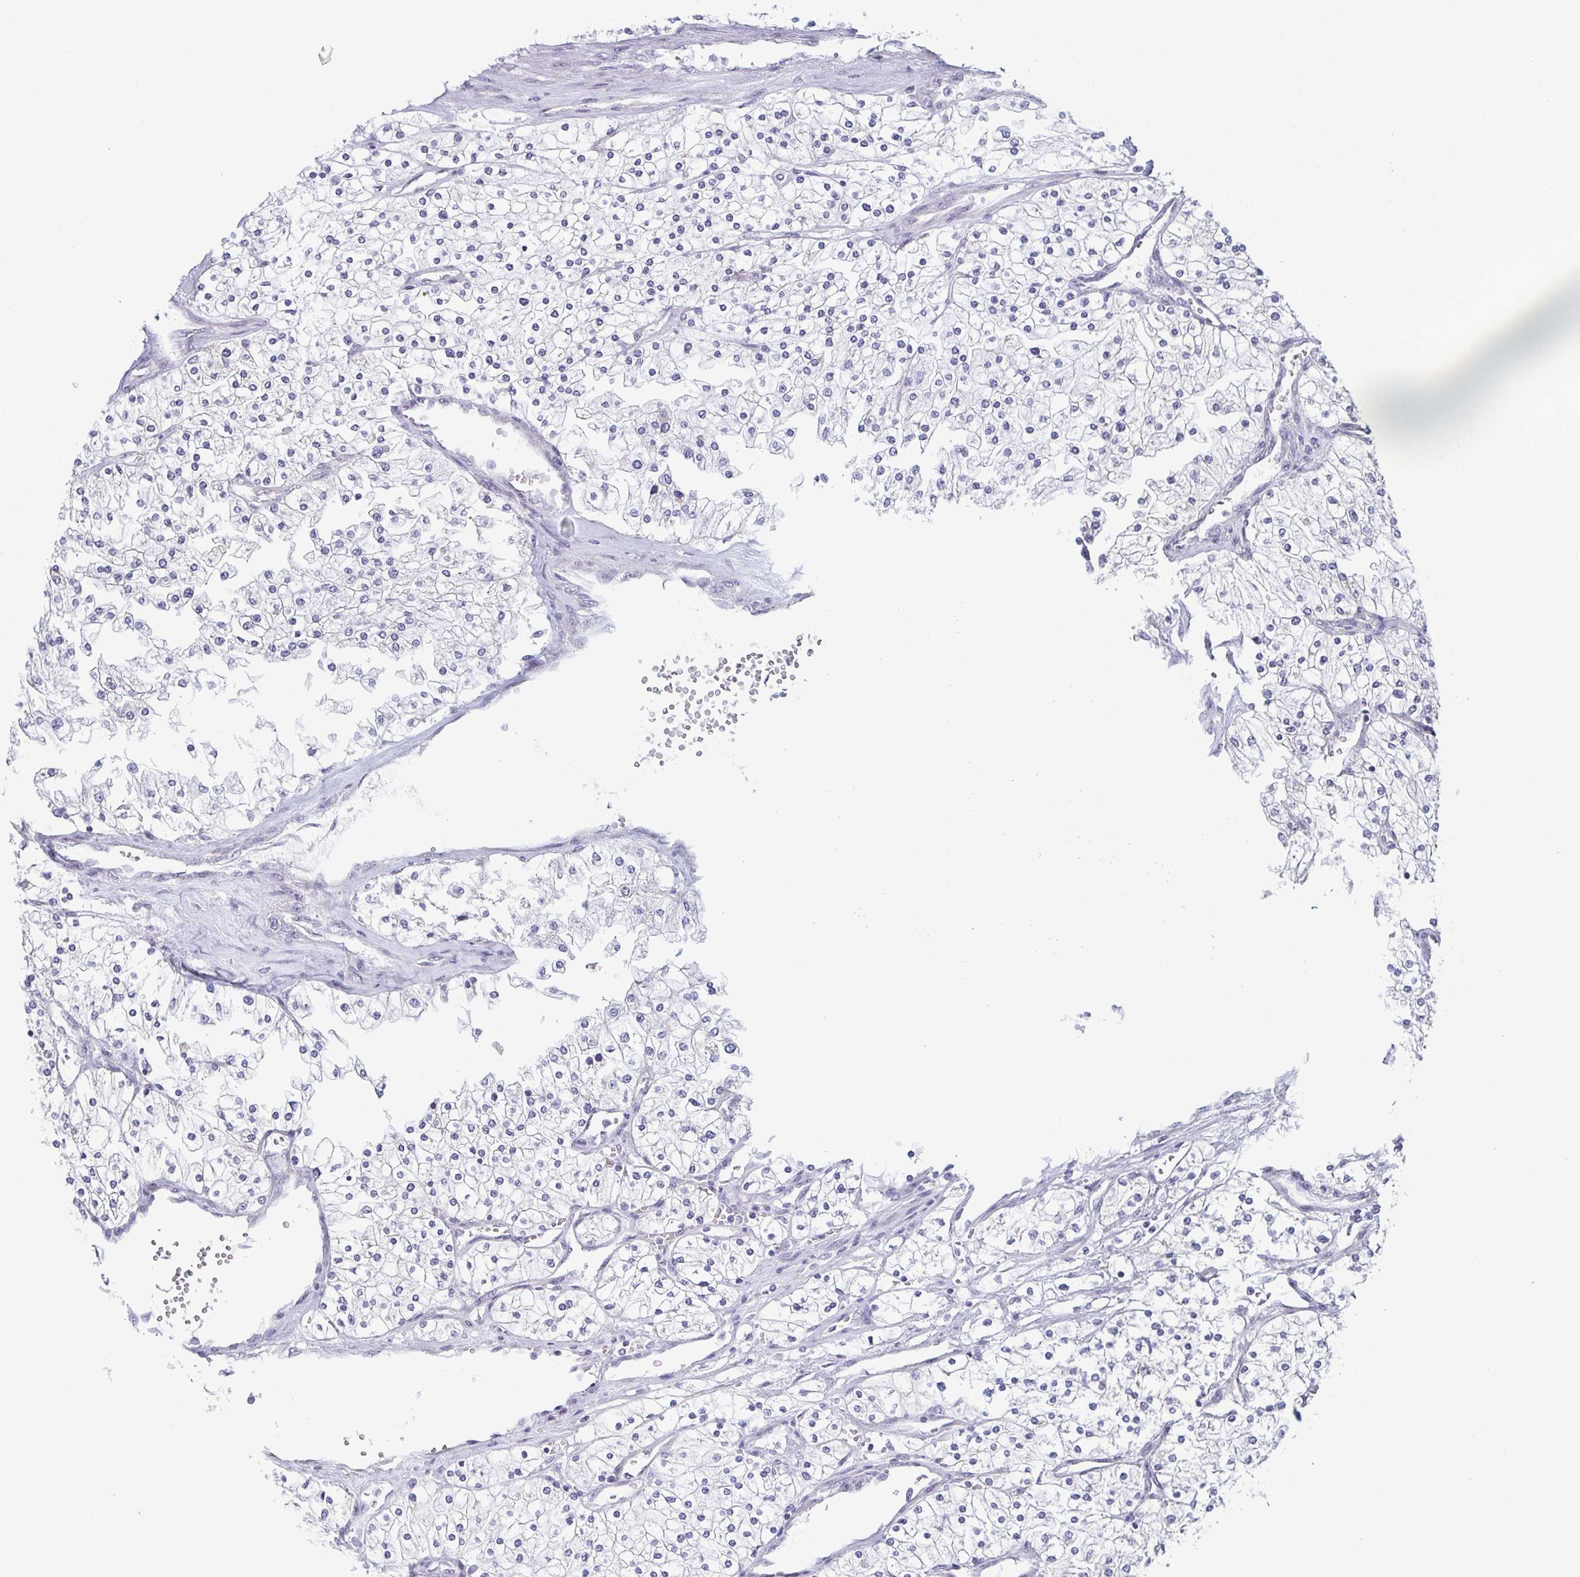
{"staining": {"intensity": "negative", "quantity": "none", "location": "none"}, "tissue": "renal cancer", "cell_type": "Tumor cells", "image_type": "cancer", "snomed": [{"axis": "morphology", "description": "Adenocarcinoma, NOS"}, {"axis": "topography", "description": "Kidney"}], "caption": "Immunohistochemistry histopathology image of renal cancer (adenocarcinoma) stained for a protein (brown), which demonstrates no positivity in tumor cells. (IHC, brightfield microscopy, high magnification).", "gene": "EXOSC7", "patient": {"sex": "male", "age": 80}}